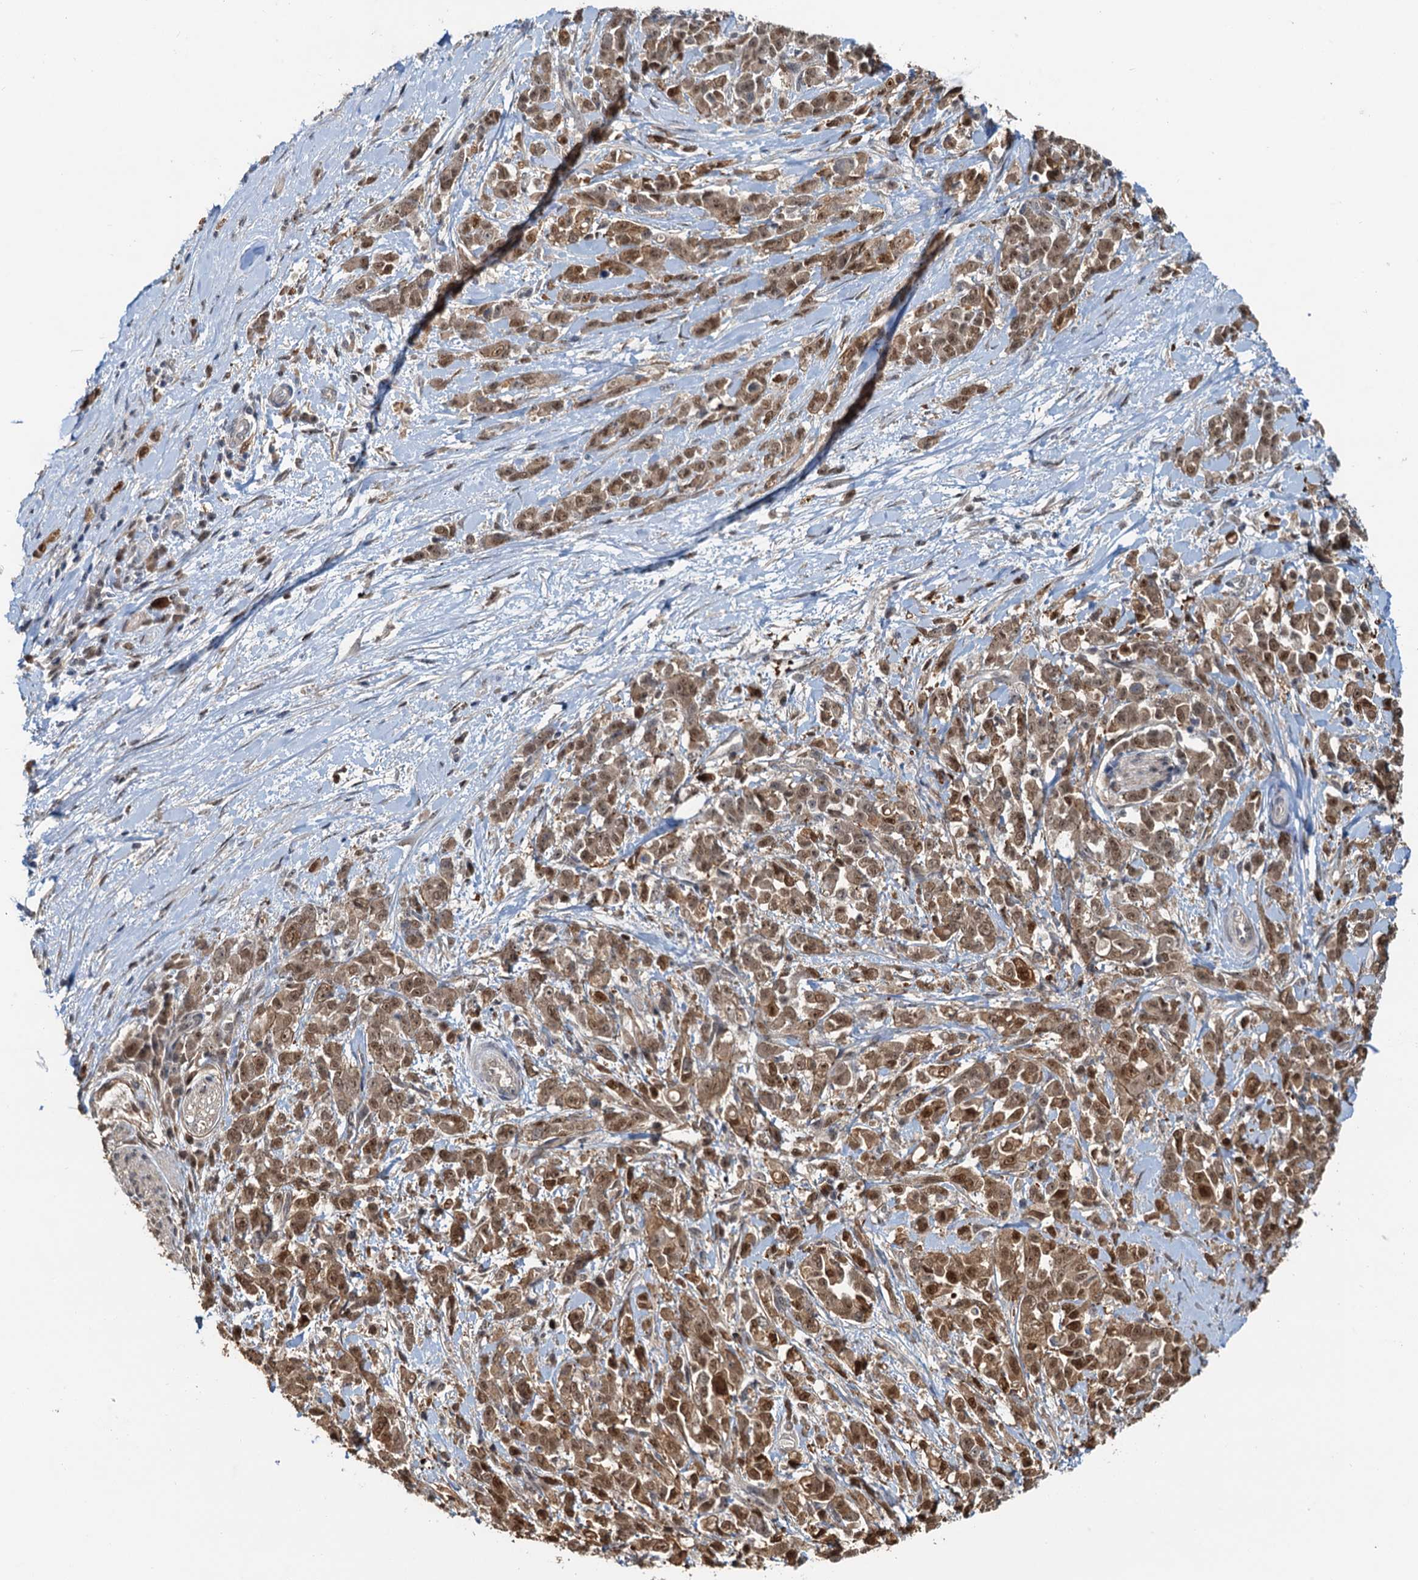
{"staining": {"intensity": "moderate", "quantity": ">75%", "location": "cytoplasmic/membranous,nuclear"}, "tissue": "pancreatic cancer", "cell_type": "Tumor cells", "image_type": "cancer", "snomed": [{"axis": "morphology", "description": "Normal tissue, NOS"}, {"axis": "morphology", "description": "Adenocarcinoma, NOS"}, {"axis": "topography", "description": "Pancreas"}], "caption": "Protein expression analysis of human adenocarcinoma (pancreatic) reveals moderate cytoplasmic/membranous and nuclear positivity in about >75% of tumor cells. Immunohistochemistry (ihc) stains the protein in brown and the nuclei are stained blue.", "gene": "SPINDOC", "patient": {"sex": "female", "age": 64}}